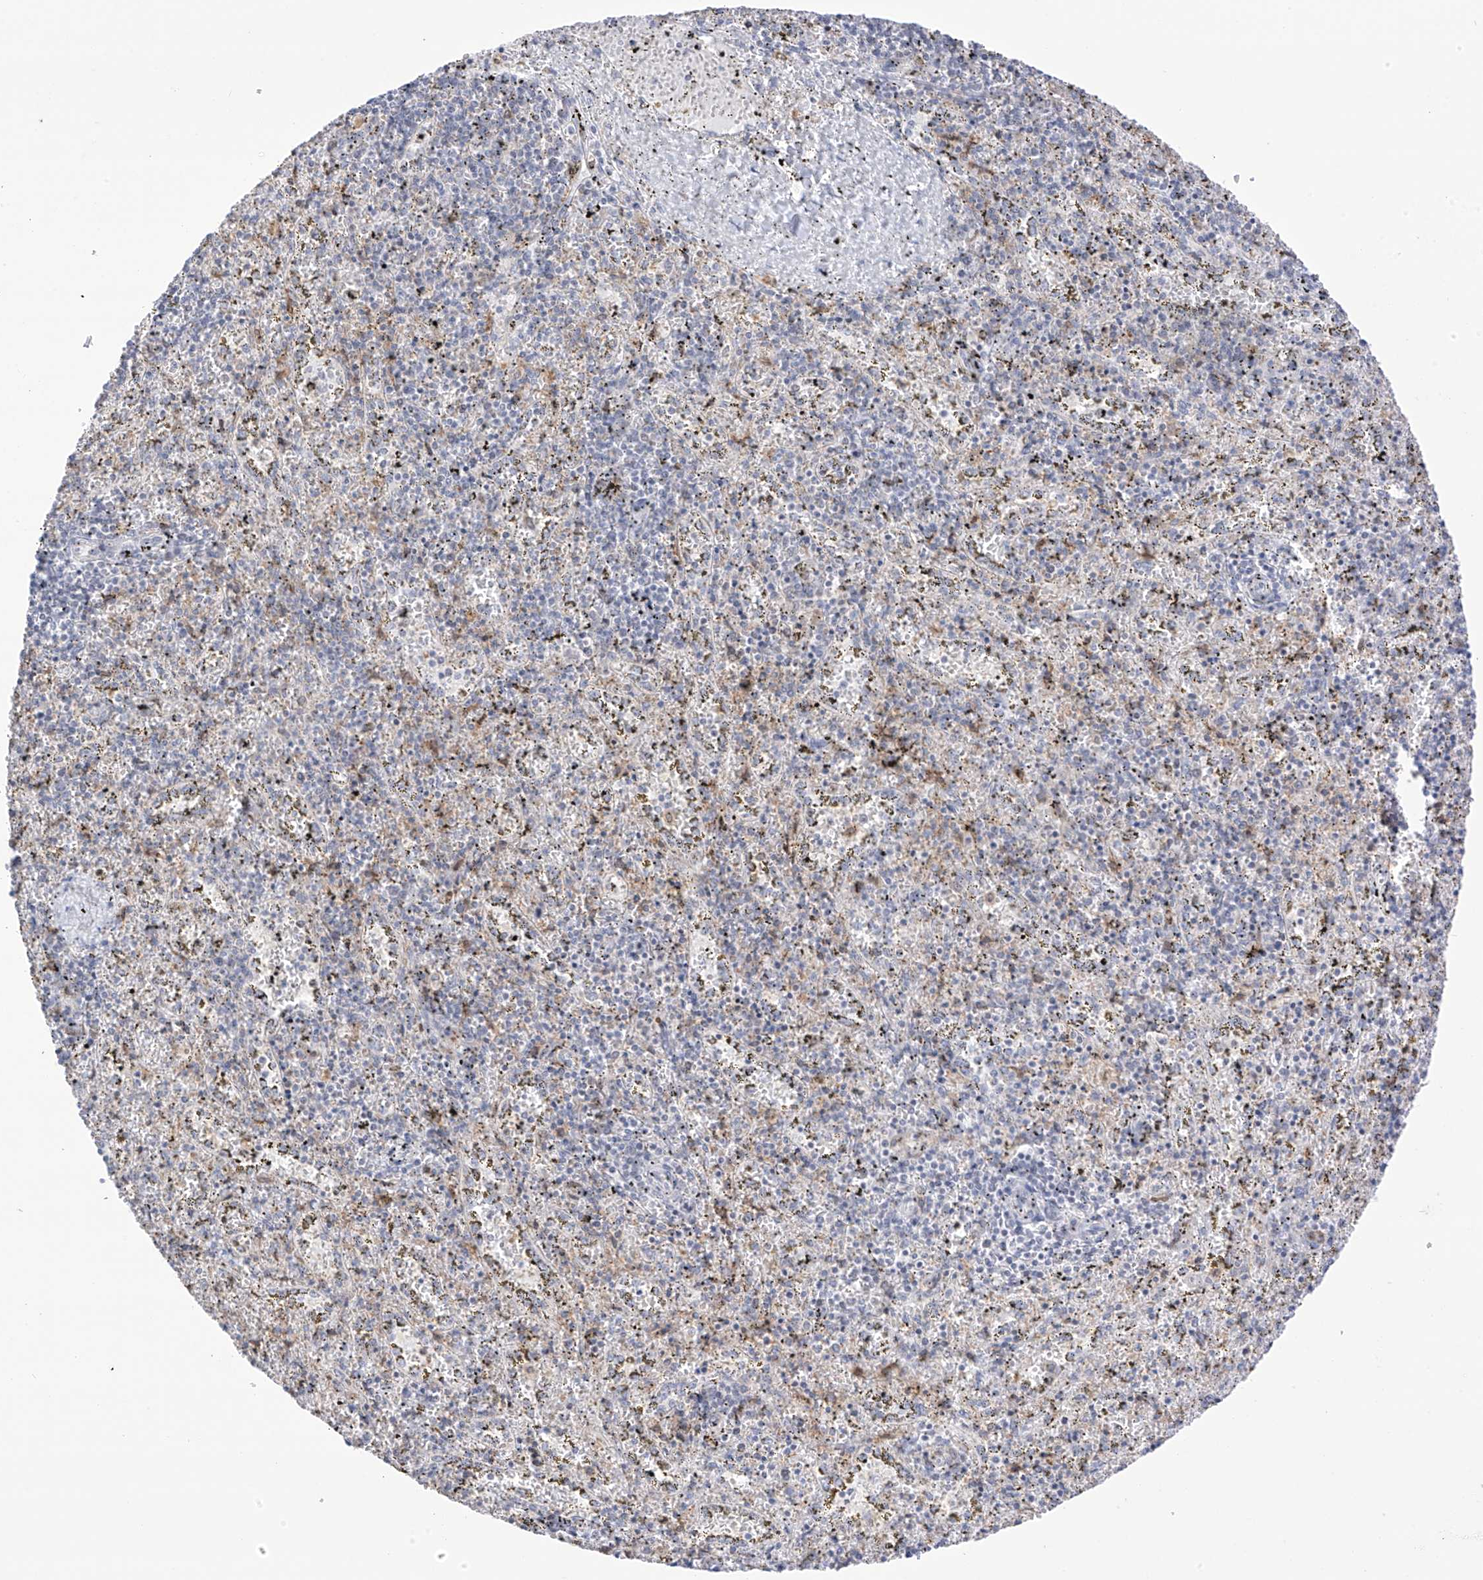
{"staining": {"intensity": "moderate", "quantity": "<25%", "location": "cytoplasmic/membranous"}, "tissue": "spleen", "cell_type": "Cells in red pulp", "image_type": "normal", "snomed": [{"axis": "morphology", "description": "Normal tissue, NOS"}, {"axis": "topography", "description": "Spleen"}], "caption": "Protein positivity by immunohistochemistry shows moderate cytoplasmic/membranous expression in approximately <25% of cells in red pulp in benign spleen.", "gene": "TBXAS1", "patient": {"sex": "male", "age": 11}}